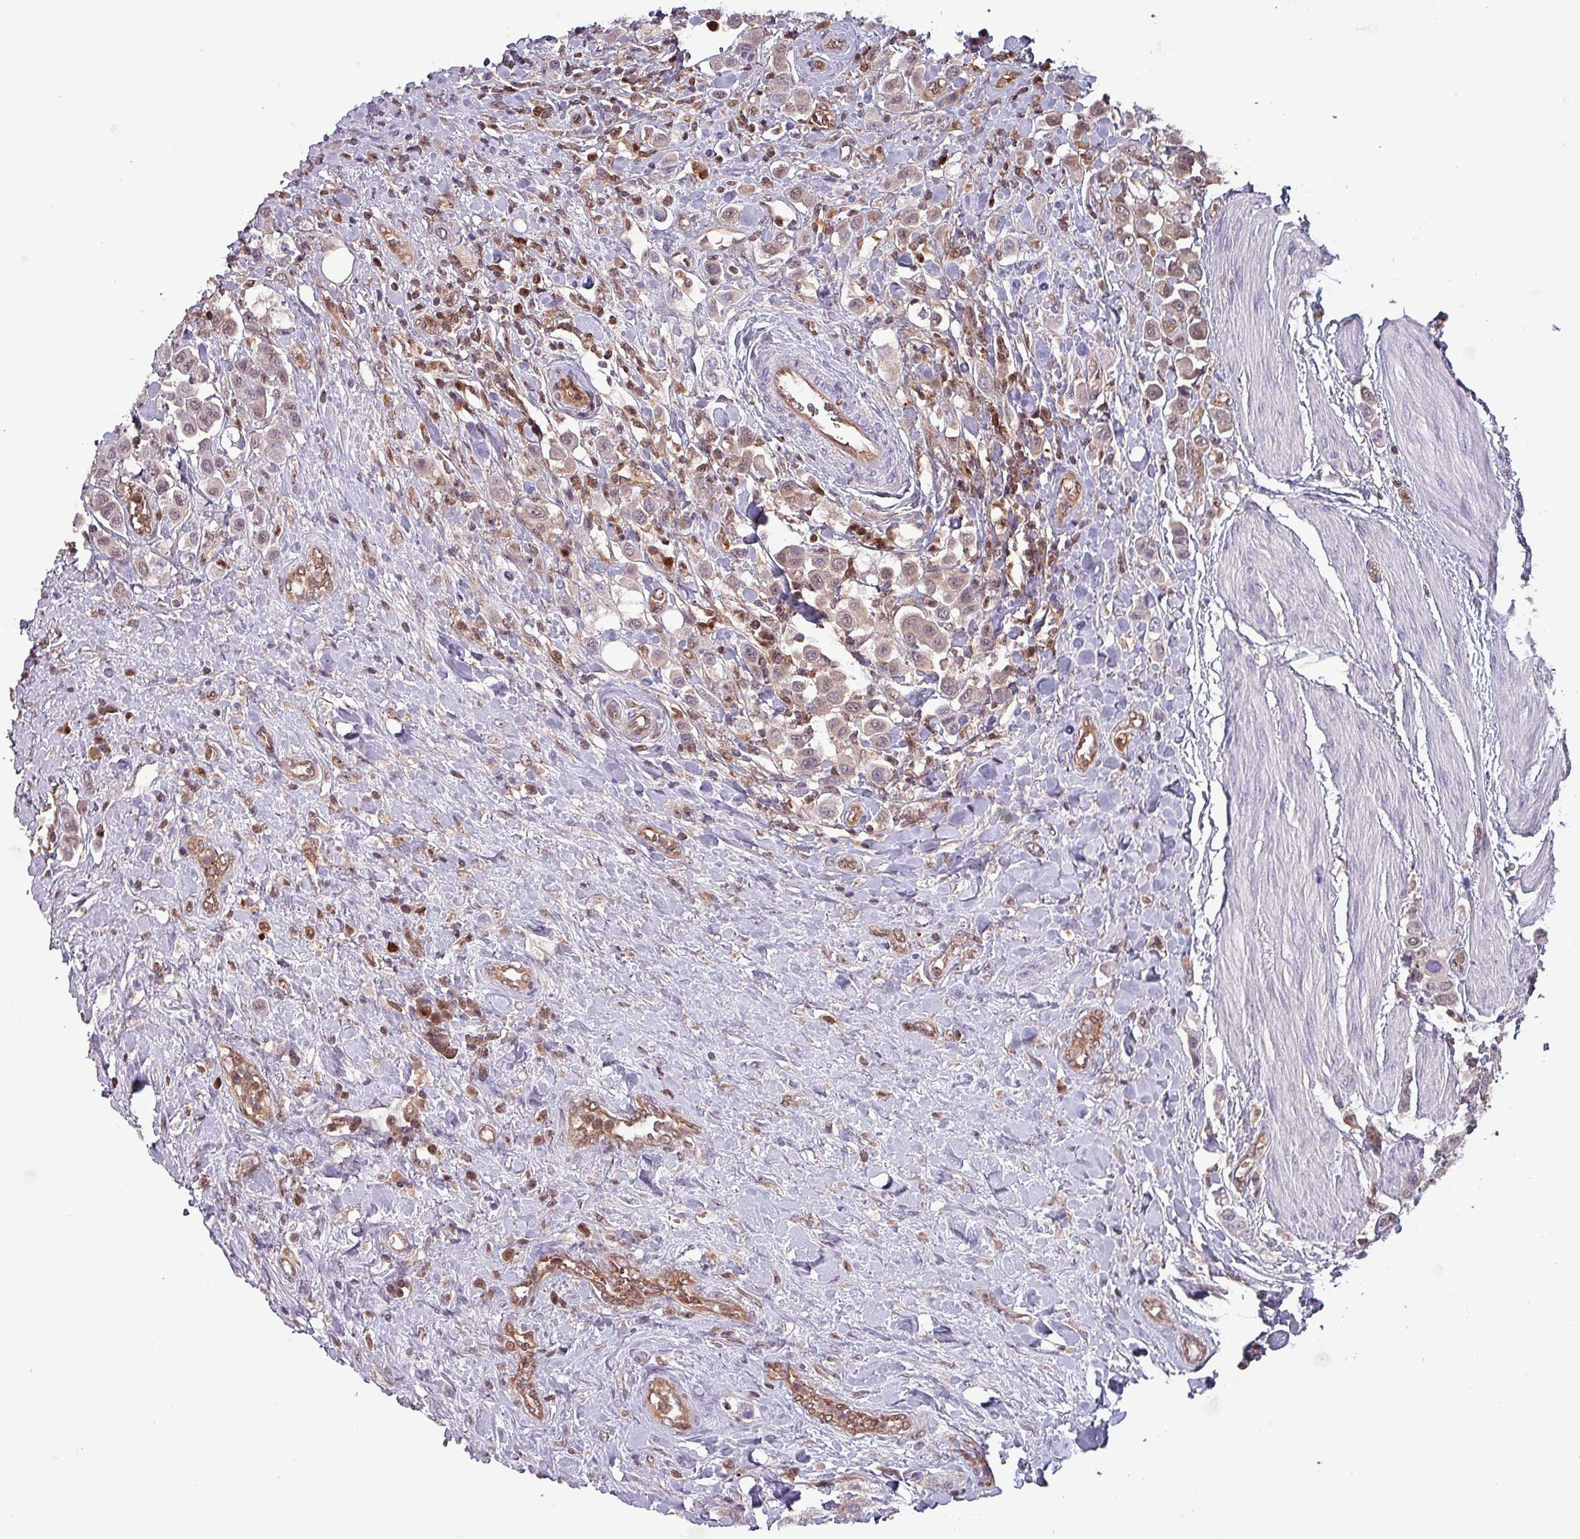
{"staining": {"intensity": "weak", "quantity": "25%-75%", "location": "cytoplasmic/membranous,nuclear"}, "tissue": "urothelial cancer", "cell_type": "Tumor cells", "image_type": "cancer", "snomed": [{"axis": "morphology", "description": "Urothelial carcinoma, High grade"}, {"axis": "topography", "description": "Urinary bladder"}], "caption": "Tumor cells show low levels of weak cytoplasmic/membranous and nuclear staining in approximately 25%-75% of cells in high-grade urothelial carcinoma.", "gene": "PSMB8", "patient": {"sex": "male", "age": 50}}